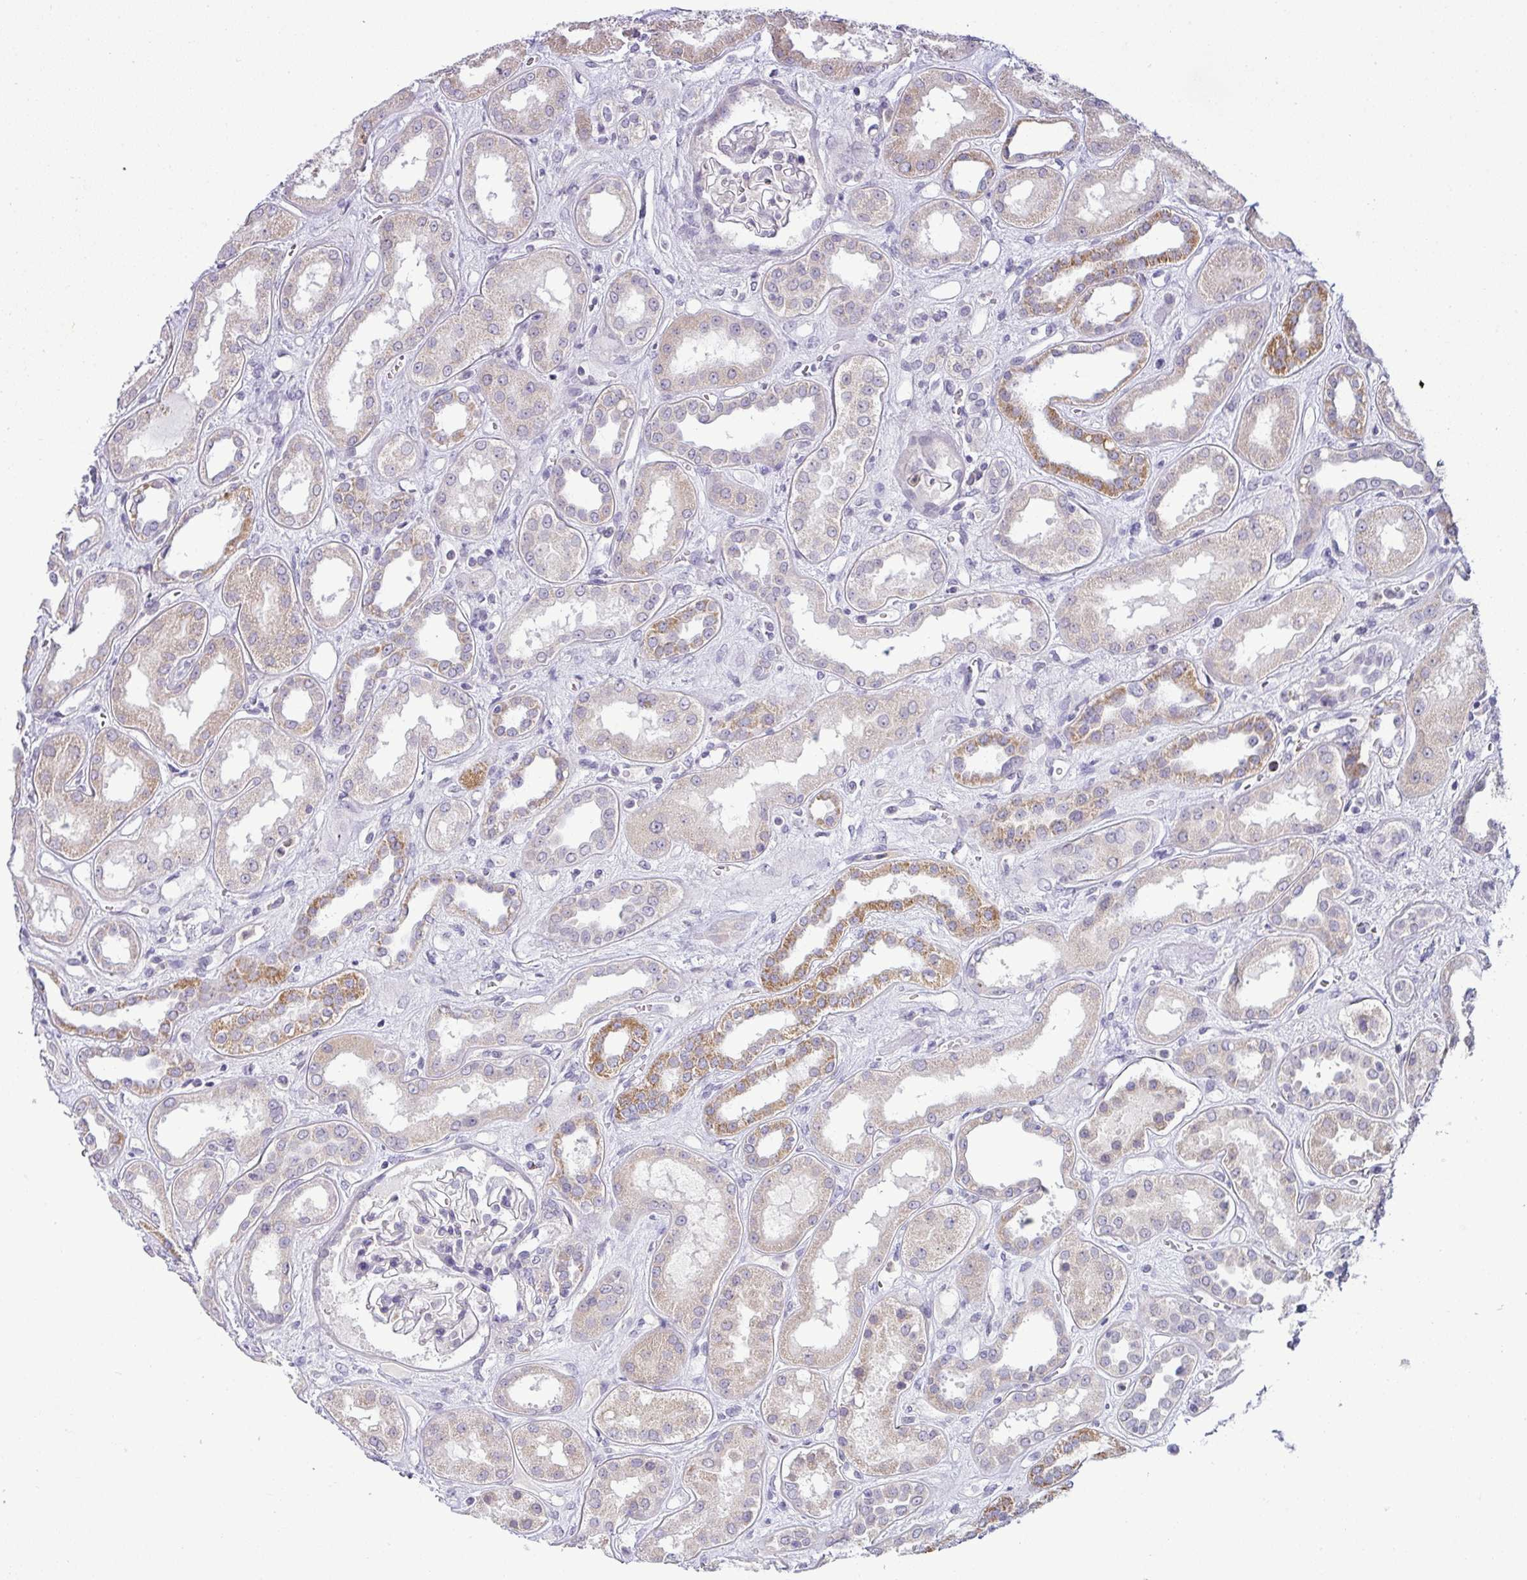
{"staining": {"intensity": "negative", "quantity": "none", "location": "none"}, "tissue": "kidney", "cell_type": "Cells in glomeruli", "image_type": "normal", "snomed": [{"axis": "morphology", "description": "Normal tissue, NOS"}, {"axis": "topography", "description": "Kidney"}], "caption": "Immunohistochemistry (IHC) photomicrograph of unremarkable kidney: kidney stained with DAB (3,3'-diaminobenzidine) demonstrates no significant protein positivity in cells in glomeruli.", "gene": "HBEGF", "patient": {"sex": "male", "age": 59}}